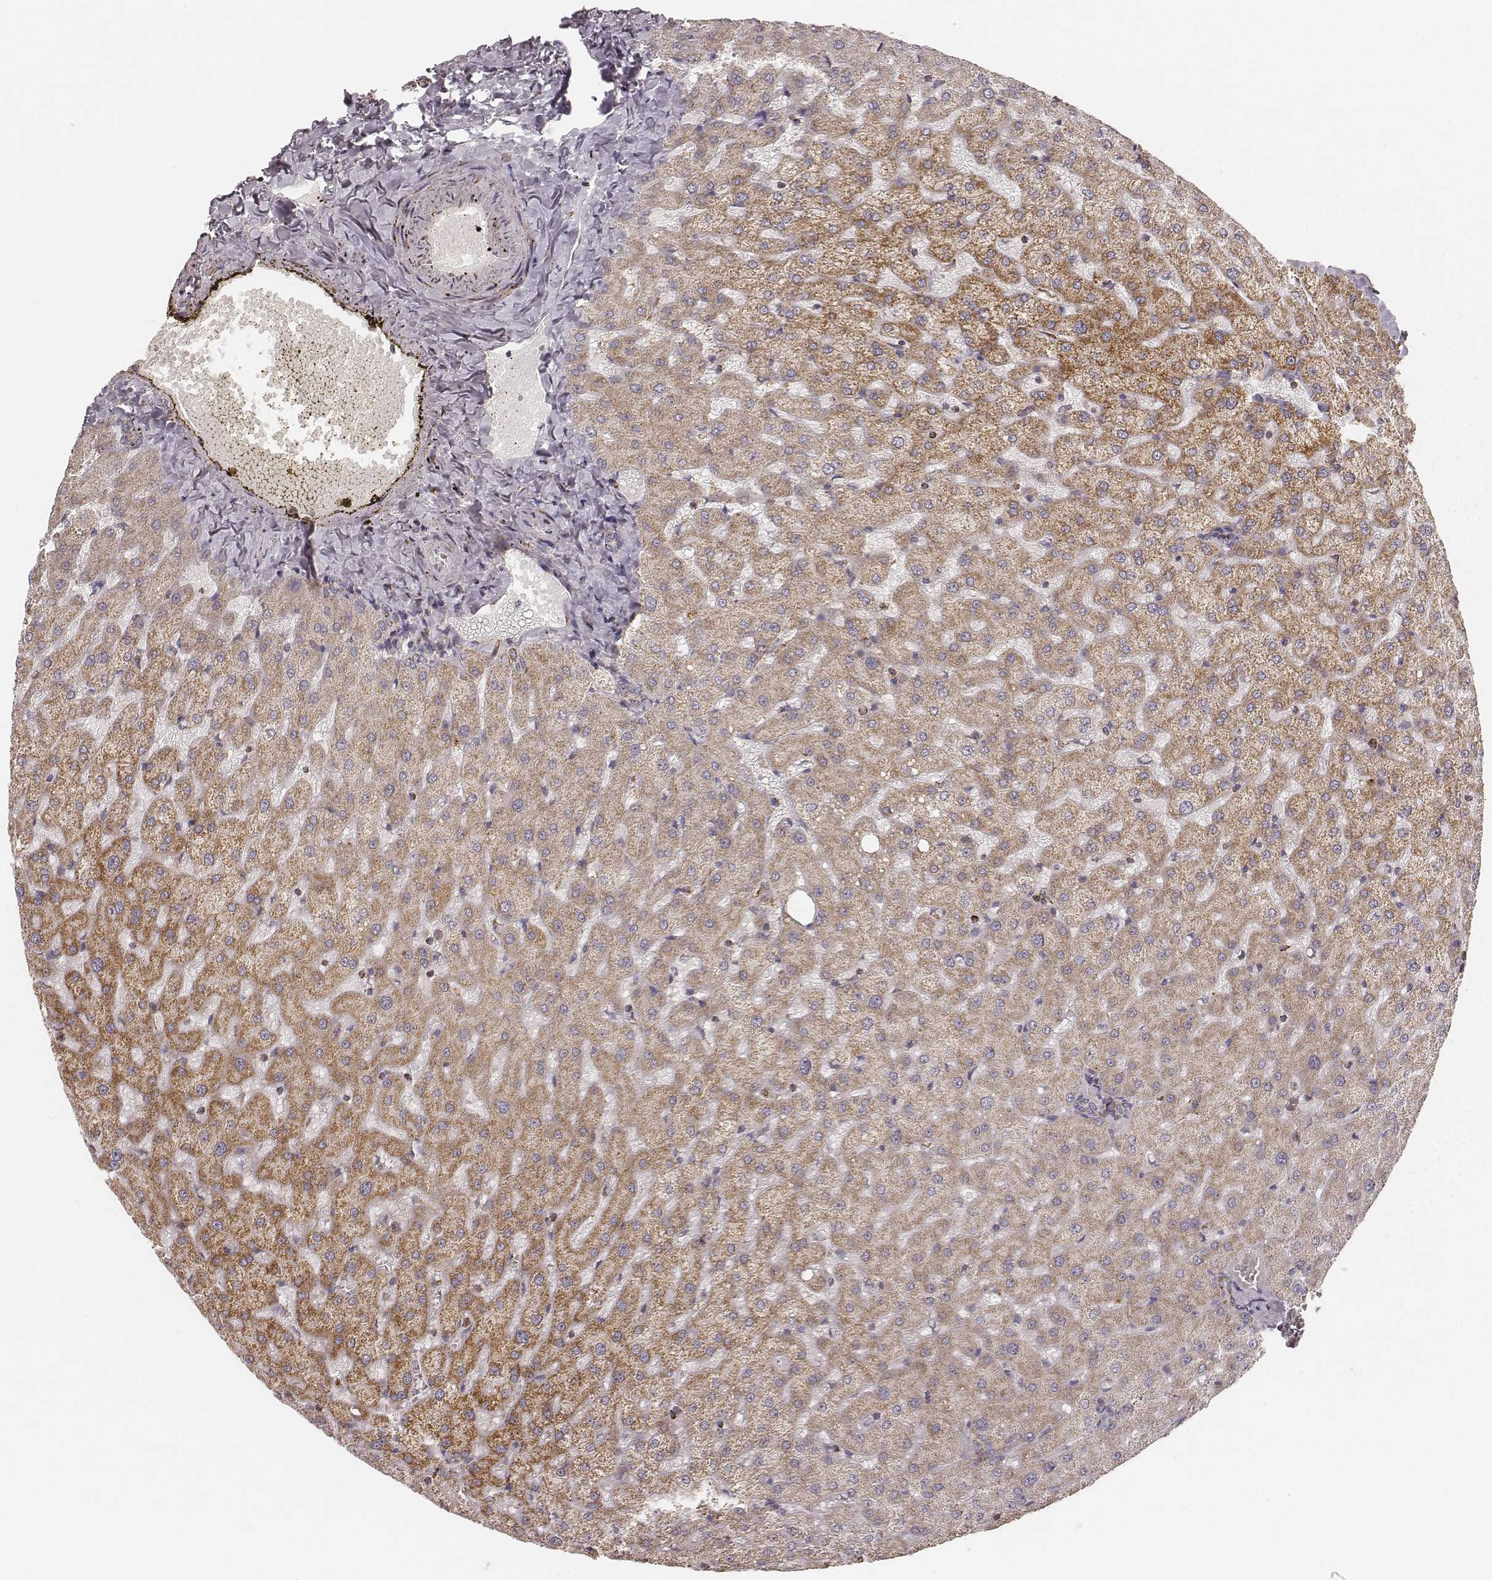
{"staining": {"intensity": "moderate", "quantity": ">75%", "location": "cytoplasmic/membranous"}, "tissue": "liver", "cell_type": "Cholangiocytes", "image_type": "normal", "snomed": [{"axis": "morphology", "description": "Normal tissue, NOS"}, {"axis": "topography", "description": "Liver"}], "caption": "This is a histology image of immunohistochemistry (IHC) staining of benign liver, which shows moderate positivity in the cytoplasmic/membranous of cholangiocytes.", "gene": "CS", "patient": {"sex": "female", "age": 50}}